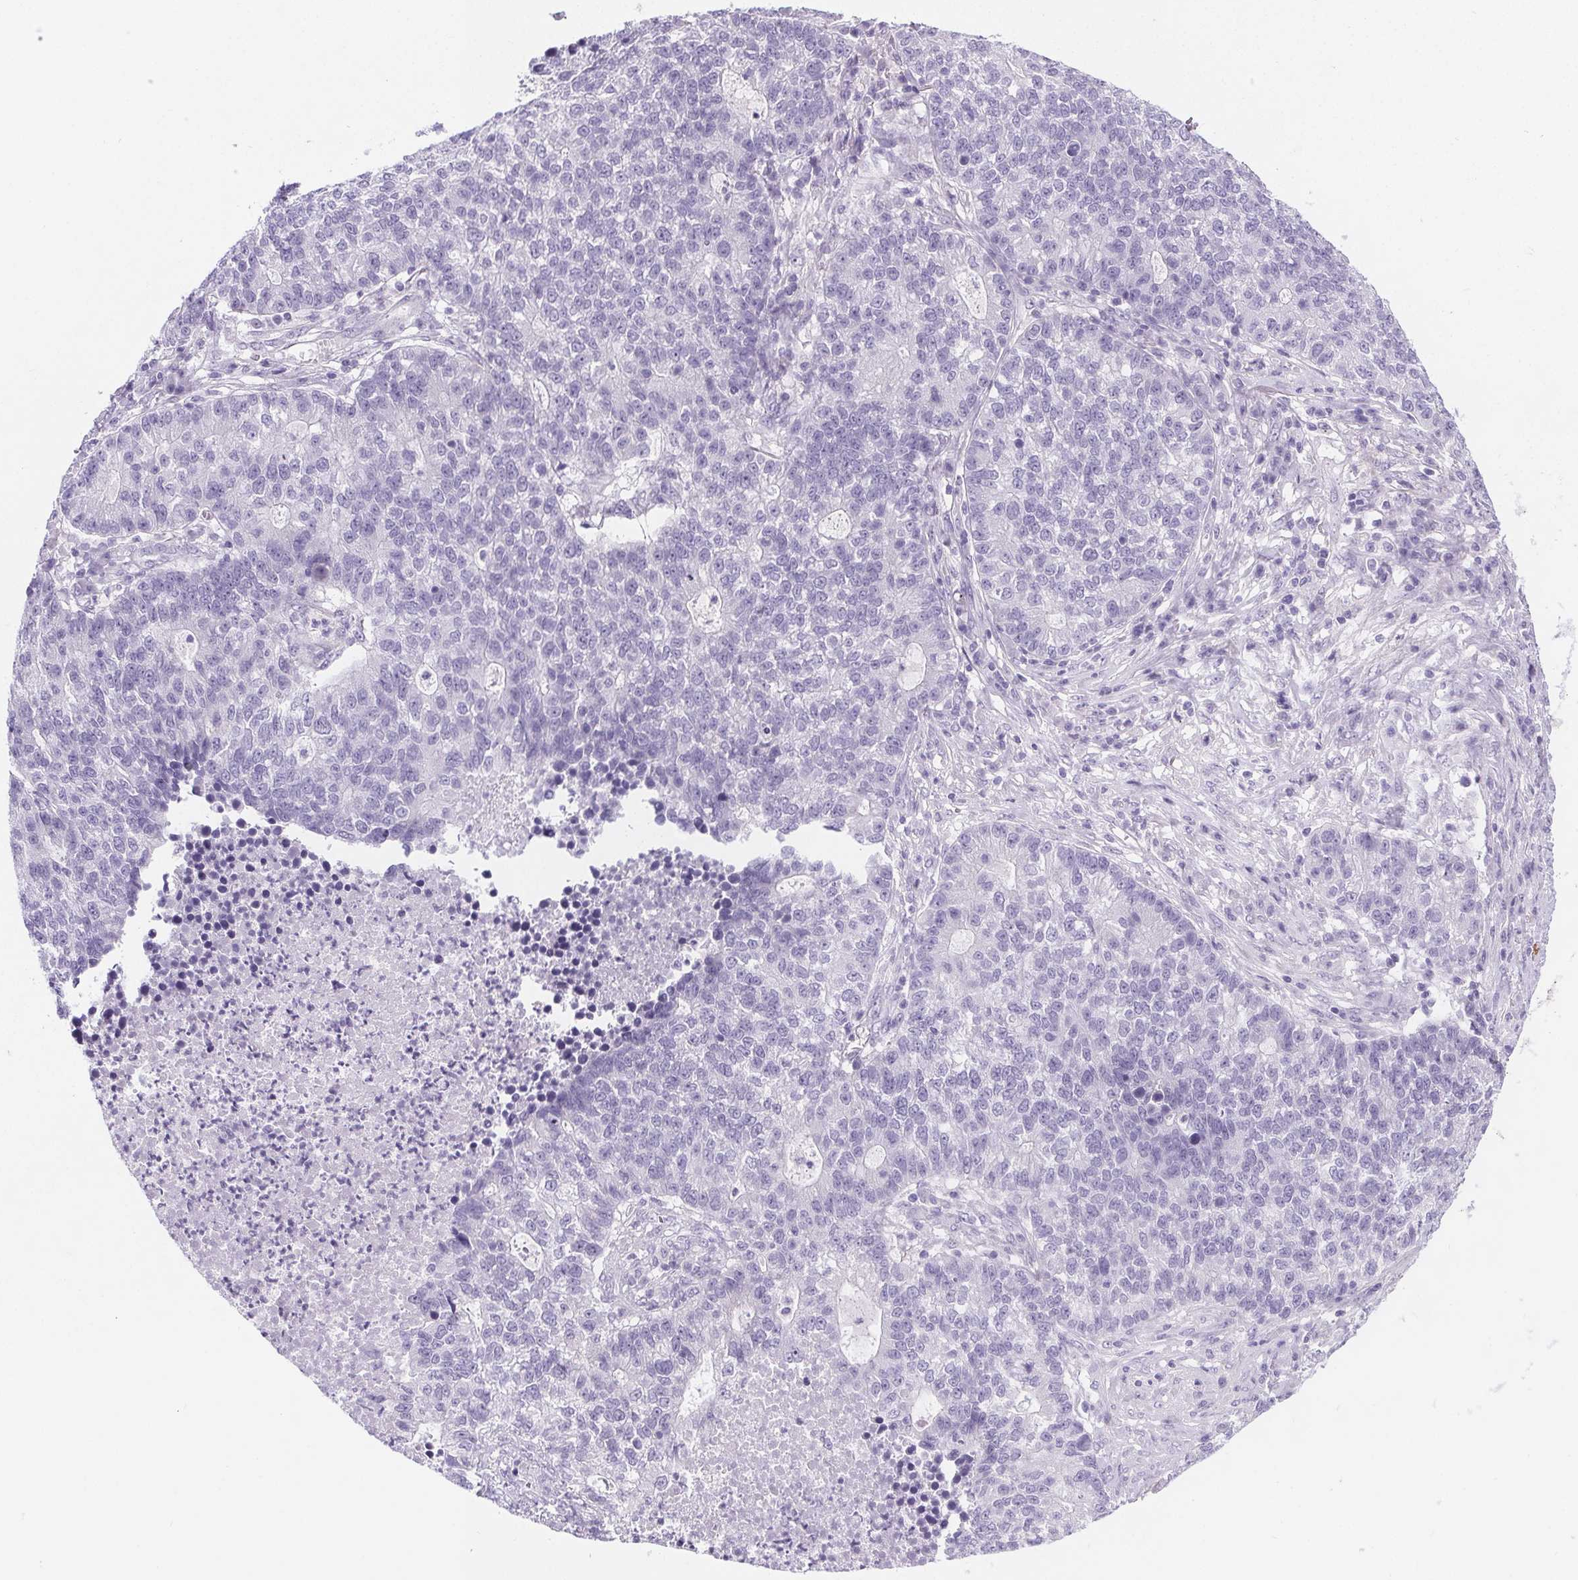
{"staining": {"intensity": "negative", "quantity": "none", "location": "none"}, "tissue": "lung cancer", "cell_type": "Tumor cells", "image_type": "cancer", "snomed": [{"axis": "morphology", "description": "Adenocarcinoma, NOS"}, {"axis": "topography", "description": "Lung"}], "caption": "Immunohistochemical staining of human lung adenocarcinoma reveals no significant expression in tumor cells.", "gene": "ELAVL2", "patient": {"sex": "male", "age": 57}}